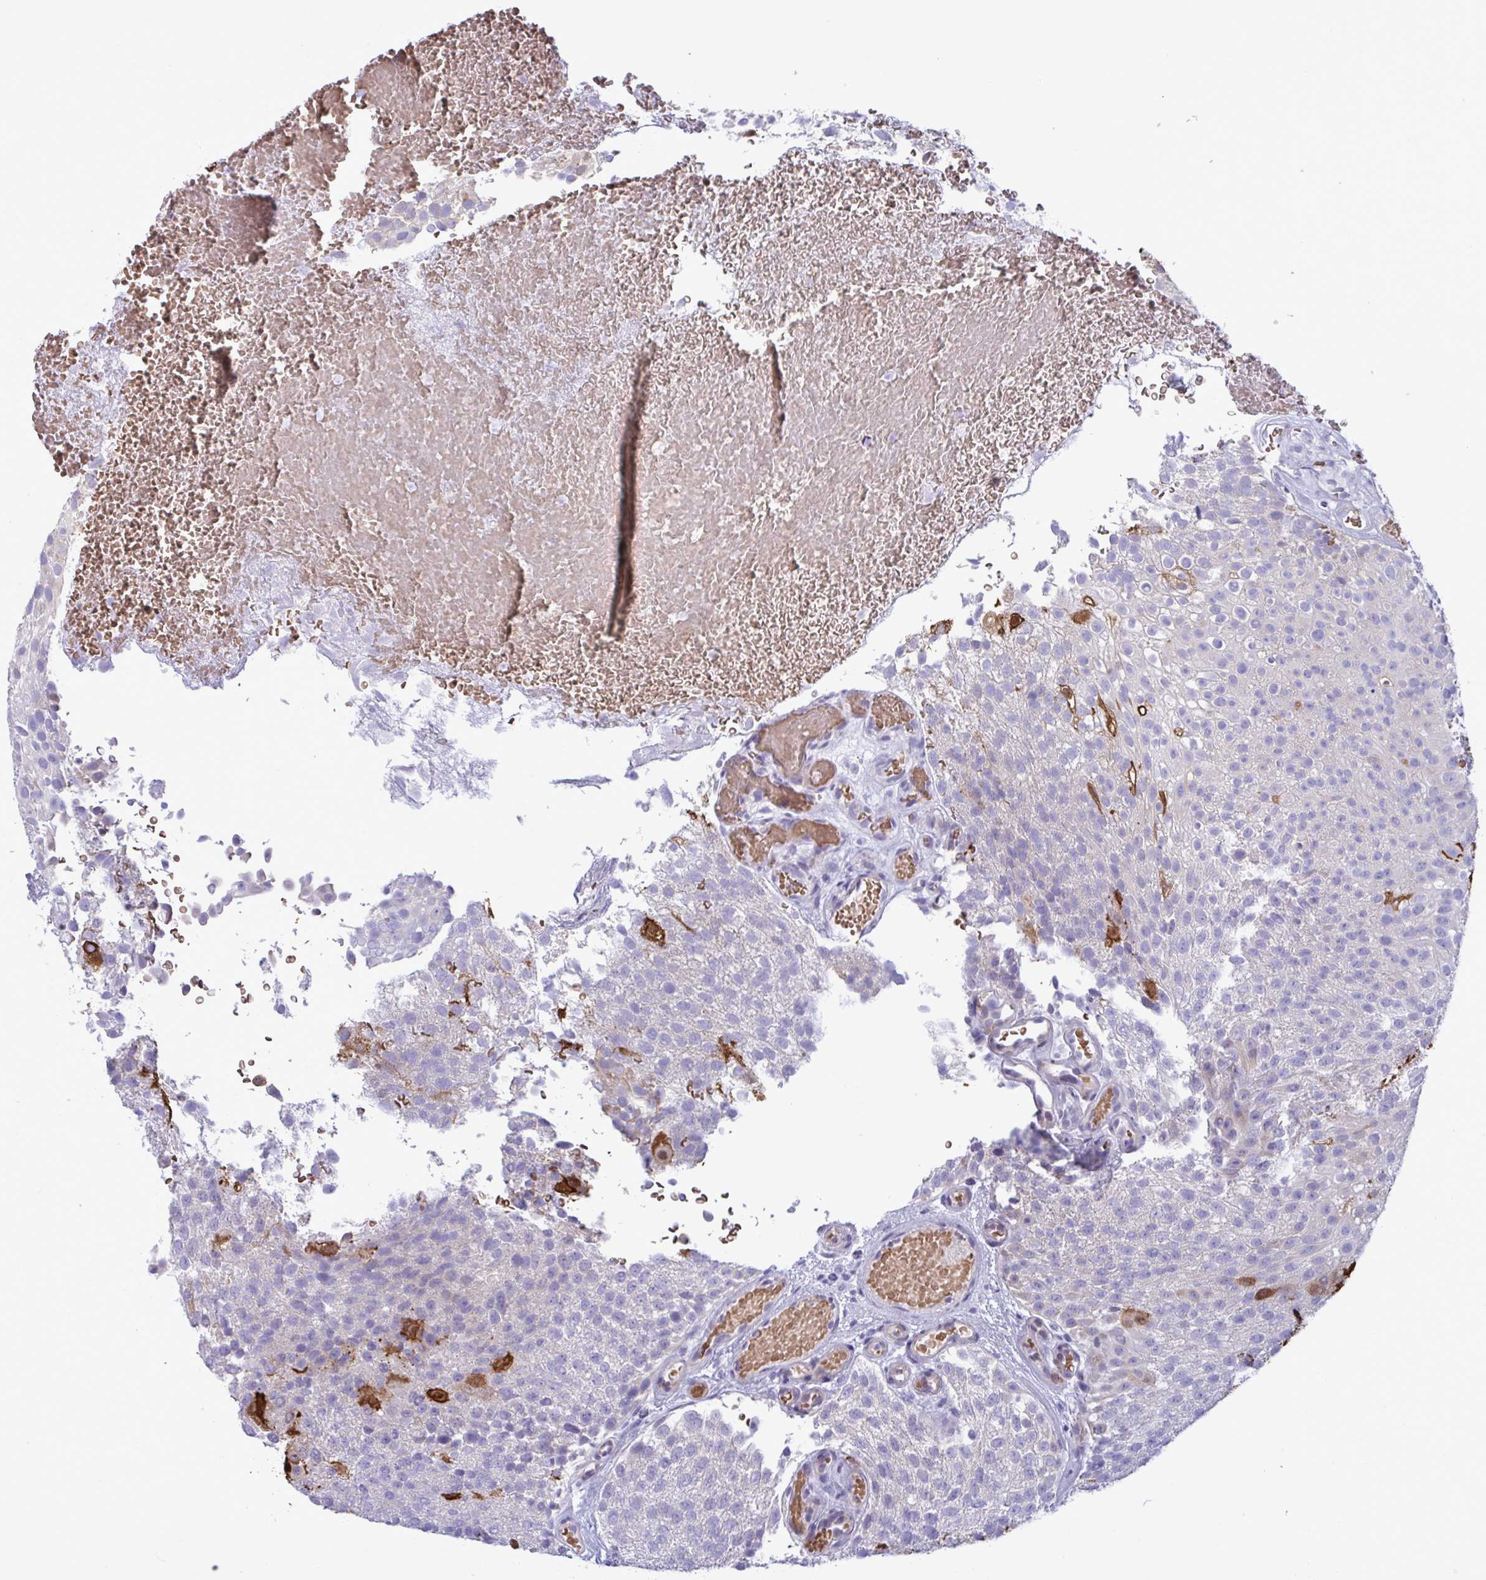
{"staining": {"intensity": "negative", "quantity": "none", "location": "none"}, "tissue": "urothelial cancer", "cell_type": "Tumor cells", "image_type": "cancer", "snomed": [{"axis": "morphology", "description": "Urothelial carcinoma, Low grade"}, {"axis": "topography", "description": "Urinary bladder"}], "caption": "DAB (3,3'-diaminobenzidine) immunohistochemical staining of low-grade urothelial carcinoma shows no significant expression in tumor cells. The staining is performed using DAB brown chromogen with nuclei counter-stained in using hematoxylin.", "gene": "ZNF684", "patient": {"sex": "male", "age": 78}}